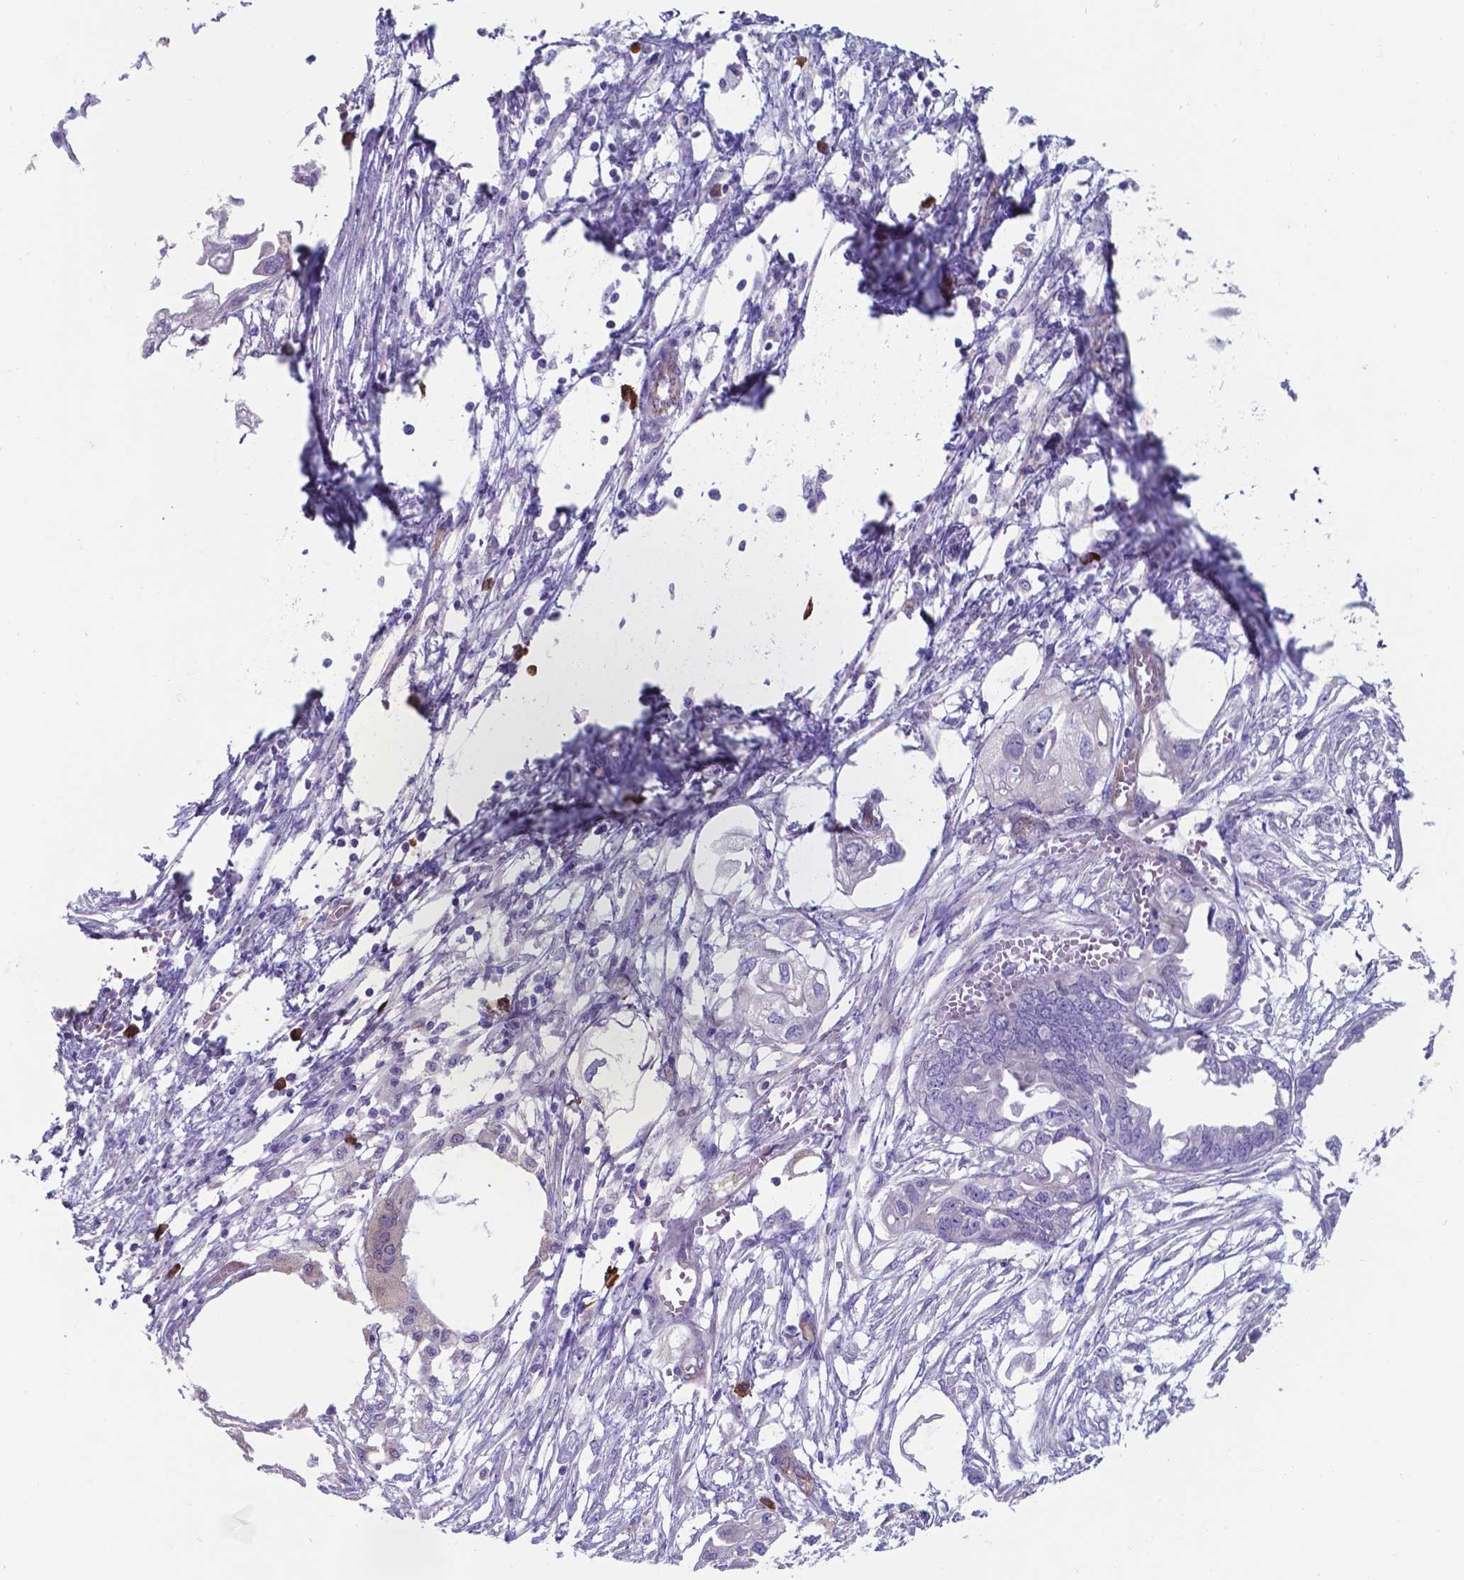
{"staining": {"intensity": "negative", "quantity": "none", "location": "none"}, "tissue": "endometrial cancer", "cell_type": "Tumor cells", "image_type": "cancer", "snomed": [{"axis": "morphology", "description": "Adenocarcinoma, NOS"}, {"axis": "morphology", "description": "Adenocarcinoma, metastatic, NOS"}, {"axis": "topography", "description": "Adipose tissue"}, {"axis": "topography", "description": "Endometrium"}], "caption": "This micrograph is of endometrial cancer stained with immunohistochemistry (IHC) to label a protein in brown with the nuclei are counter-stained blue. There is no positivity in tumor cells.", "gene": "UBE2J1", "patient": {"sex": "female", "age": 67}}